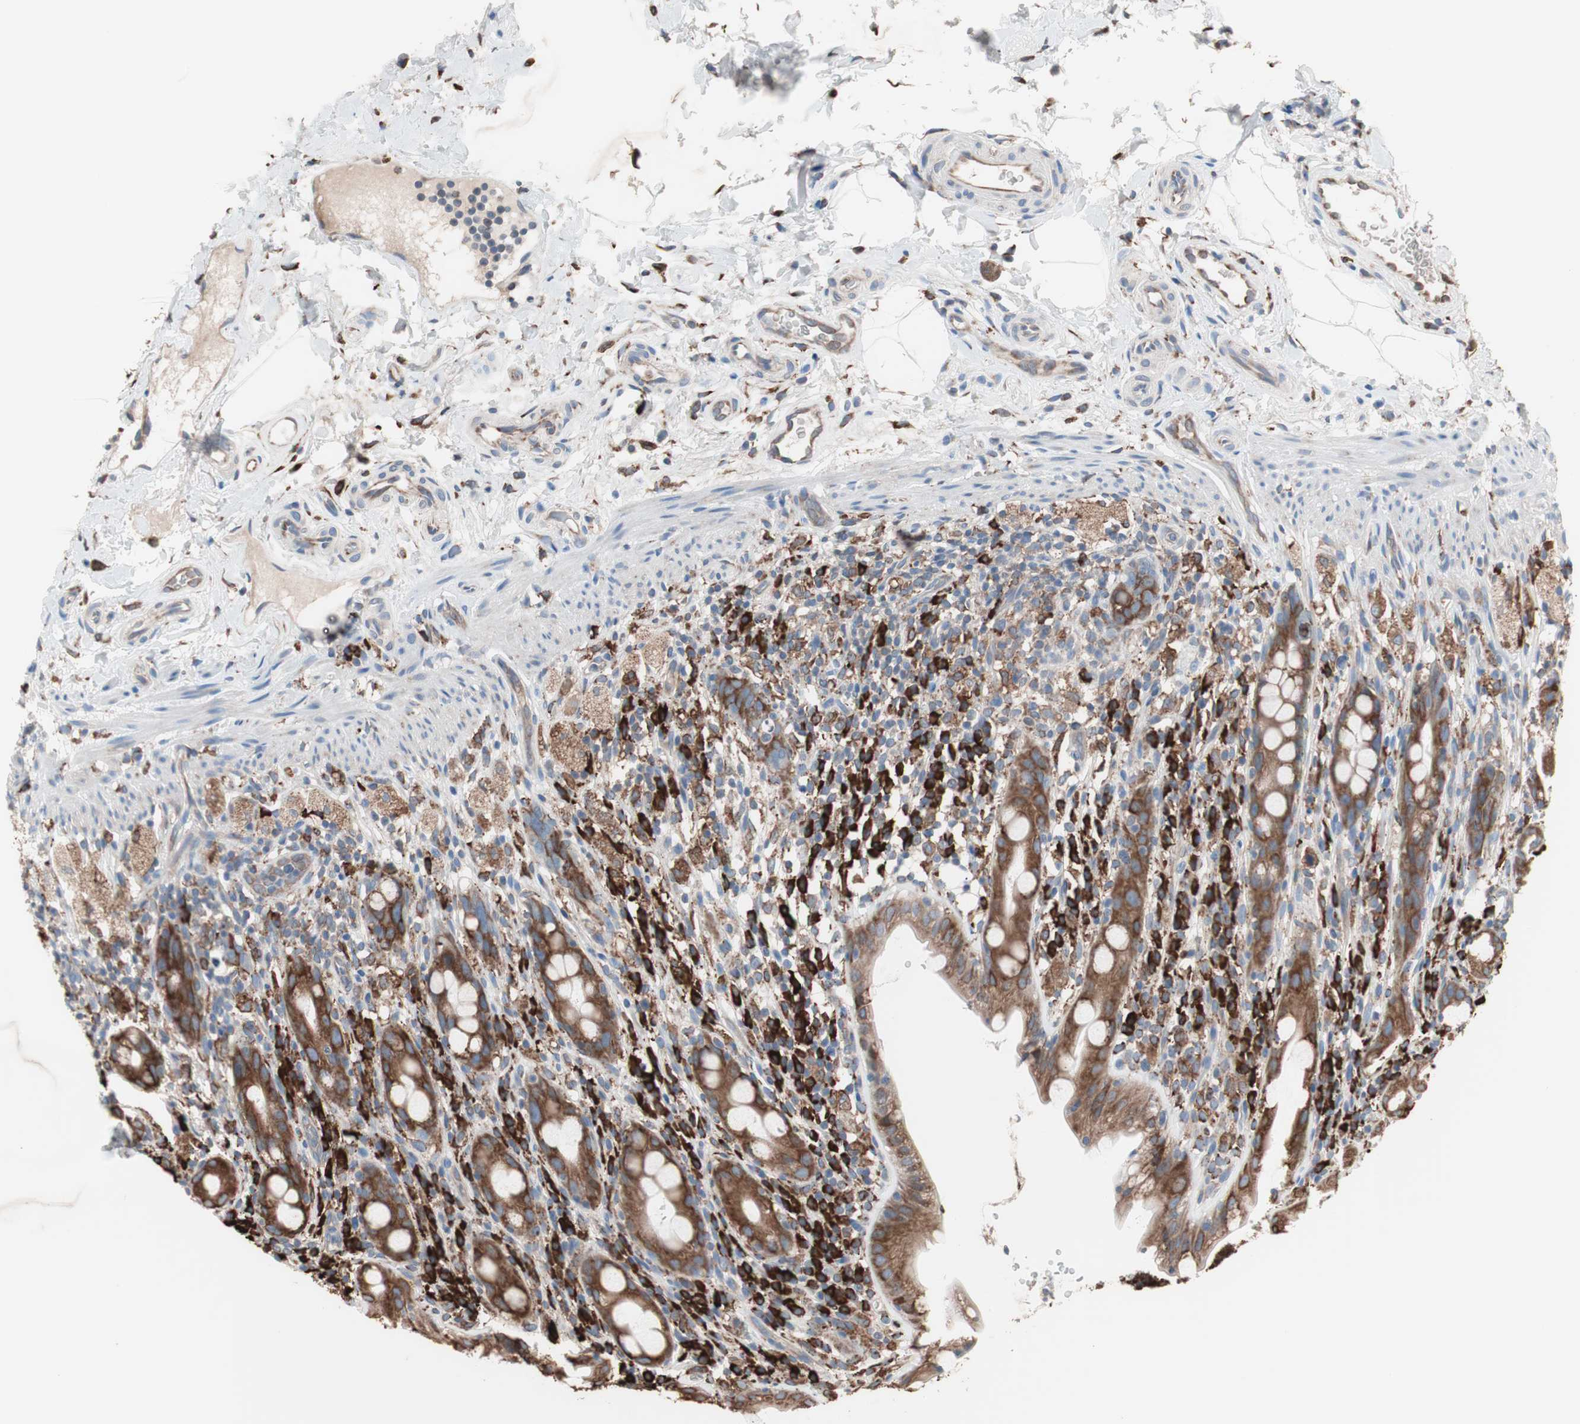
{"staining": {"intensity": "strong", "quantity": ">75%", "location": "cytoplasmic/membranous"}, "tissue": "rectum", "cell_type": "Glandular cells", "image_type": "normal", "snomed": [{"axis": "morphology", "description": "Normal tissue, NOS"}, {"axis": "topography", "description": "Rectum"}], "caption": "Rectum stained with DAB IHC shows high levels of strong cytoplasmic/membranous staining in approximately >75% of glandular cells.", "gene": "SLC27A4", "patient": {"sex": "male", "age": 44}}